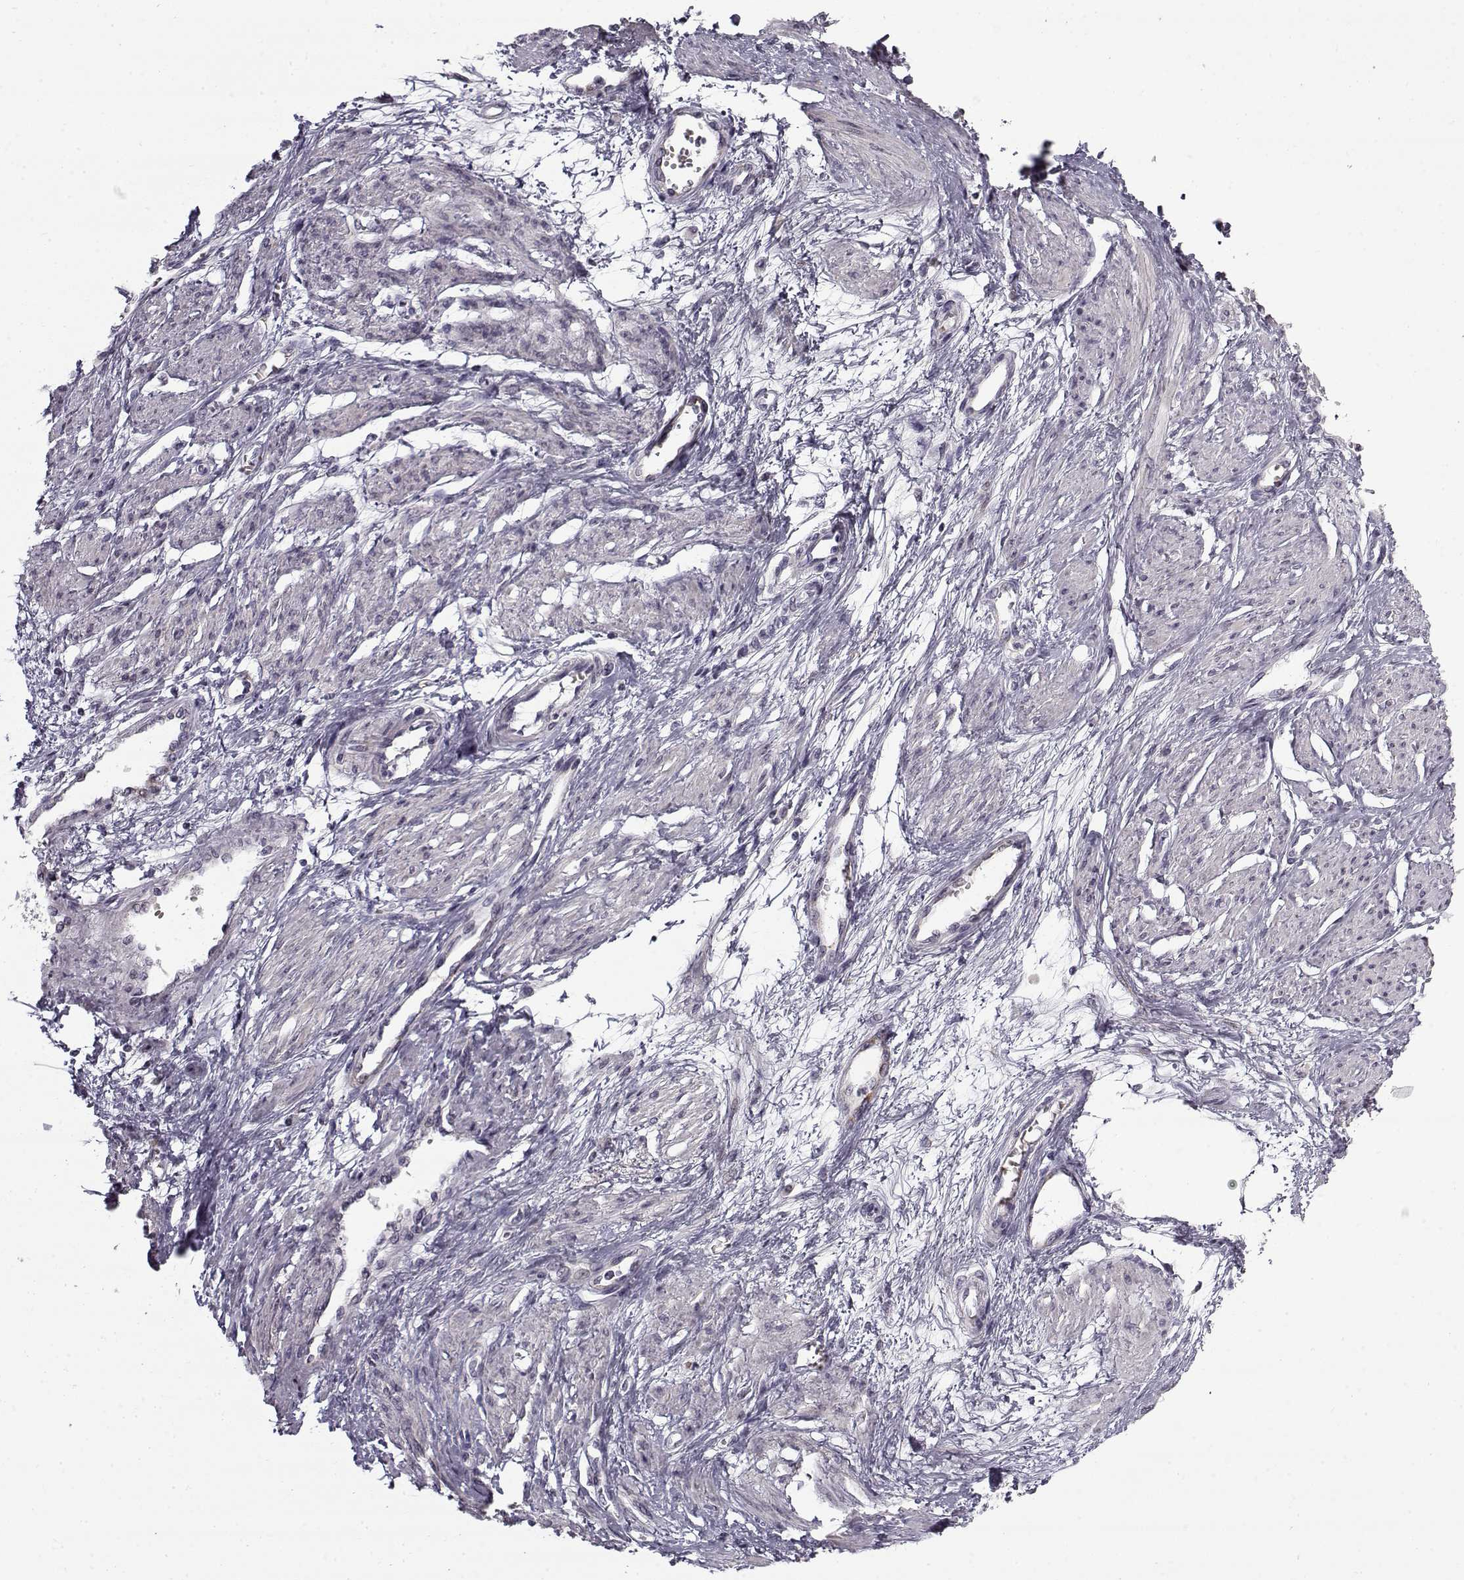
{"staining": {"intensity": "negative", "quantity": "none", "location": "none"}, "tissue": "smooth muscle", "cell_type": "Smooth muscle cells", "image_type": "normal", "snomed": [{"axis": "morphology", "description": "Normal tissue, NOS"}, {"axis": "topography", "description": "Smooth muscle"}, {"axis": "topography", "description": "Uterus"}], "caption": "Smooth muscle stained for a protein using immunohistochemistry (IHC) demonstrates no positivity smooth muscle cells.", "gene": "SNCA", "patient": {"sex": "female", "age": 39}}